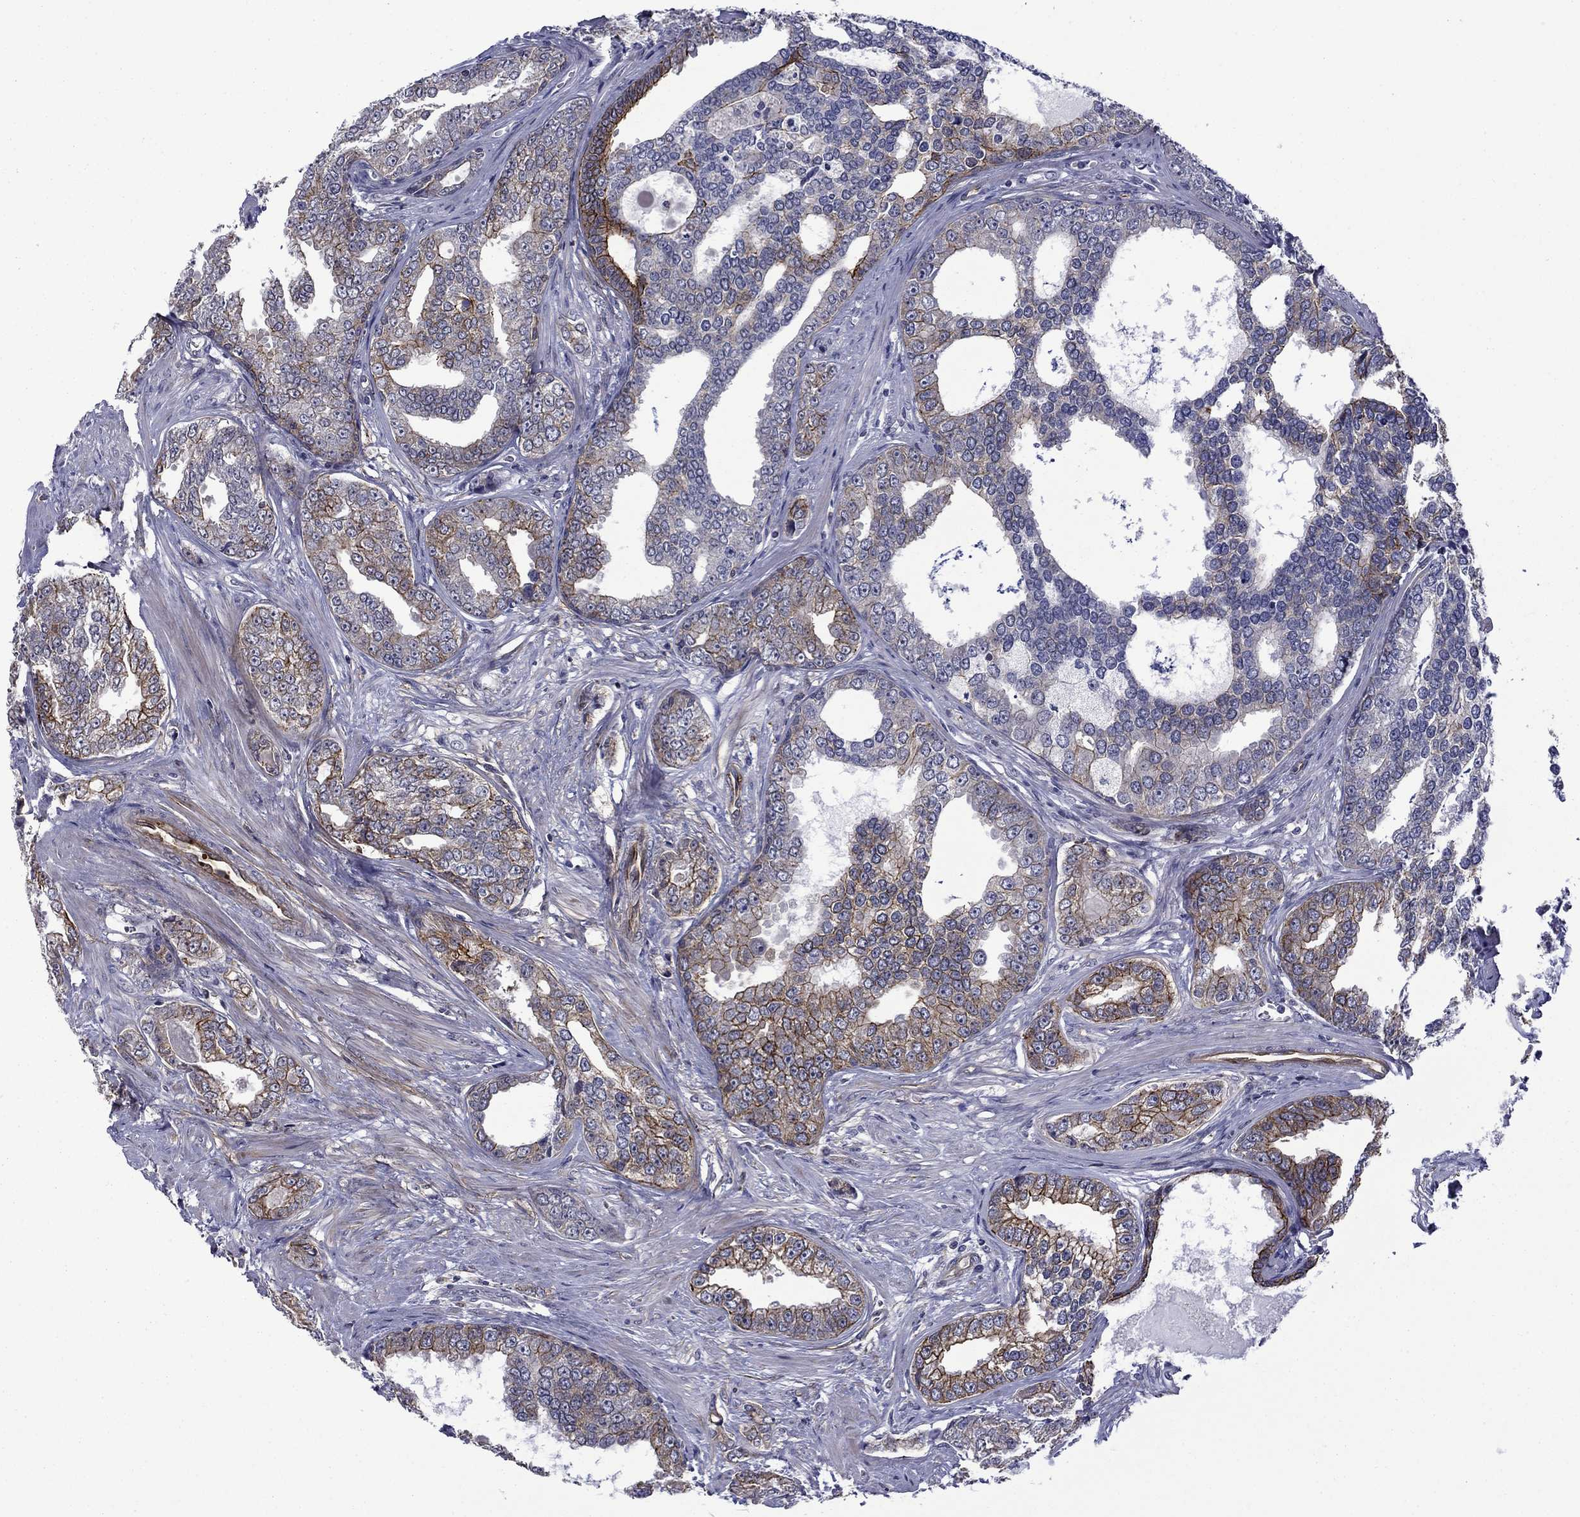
{"staining": {"intensity": "strong", "quantity": "25%-75%", "location": "cytoplasmic/membranous"}, "tissue": "prostate cancer", "cell_type": "Tumor cells", "image_type": "cancer", "snomed": [{"axis": "morphology", "description": "Adenocarcinoma, NOS"}, {"axis": "topography", "description": "Prostate"}], "caption": "Strong cytoplasmic/membranous protein expression is present in about 25%-75% of tumor cells in prostate cancer (adenocarcinoma).", "gene": "LMO7", "patient": {"sex": "male", "age": 67}}